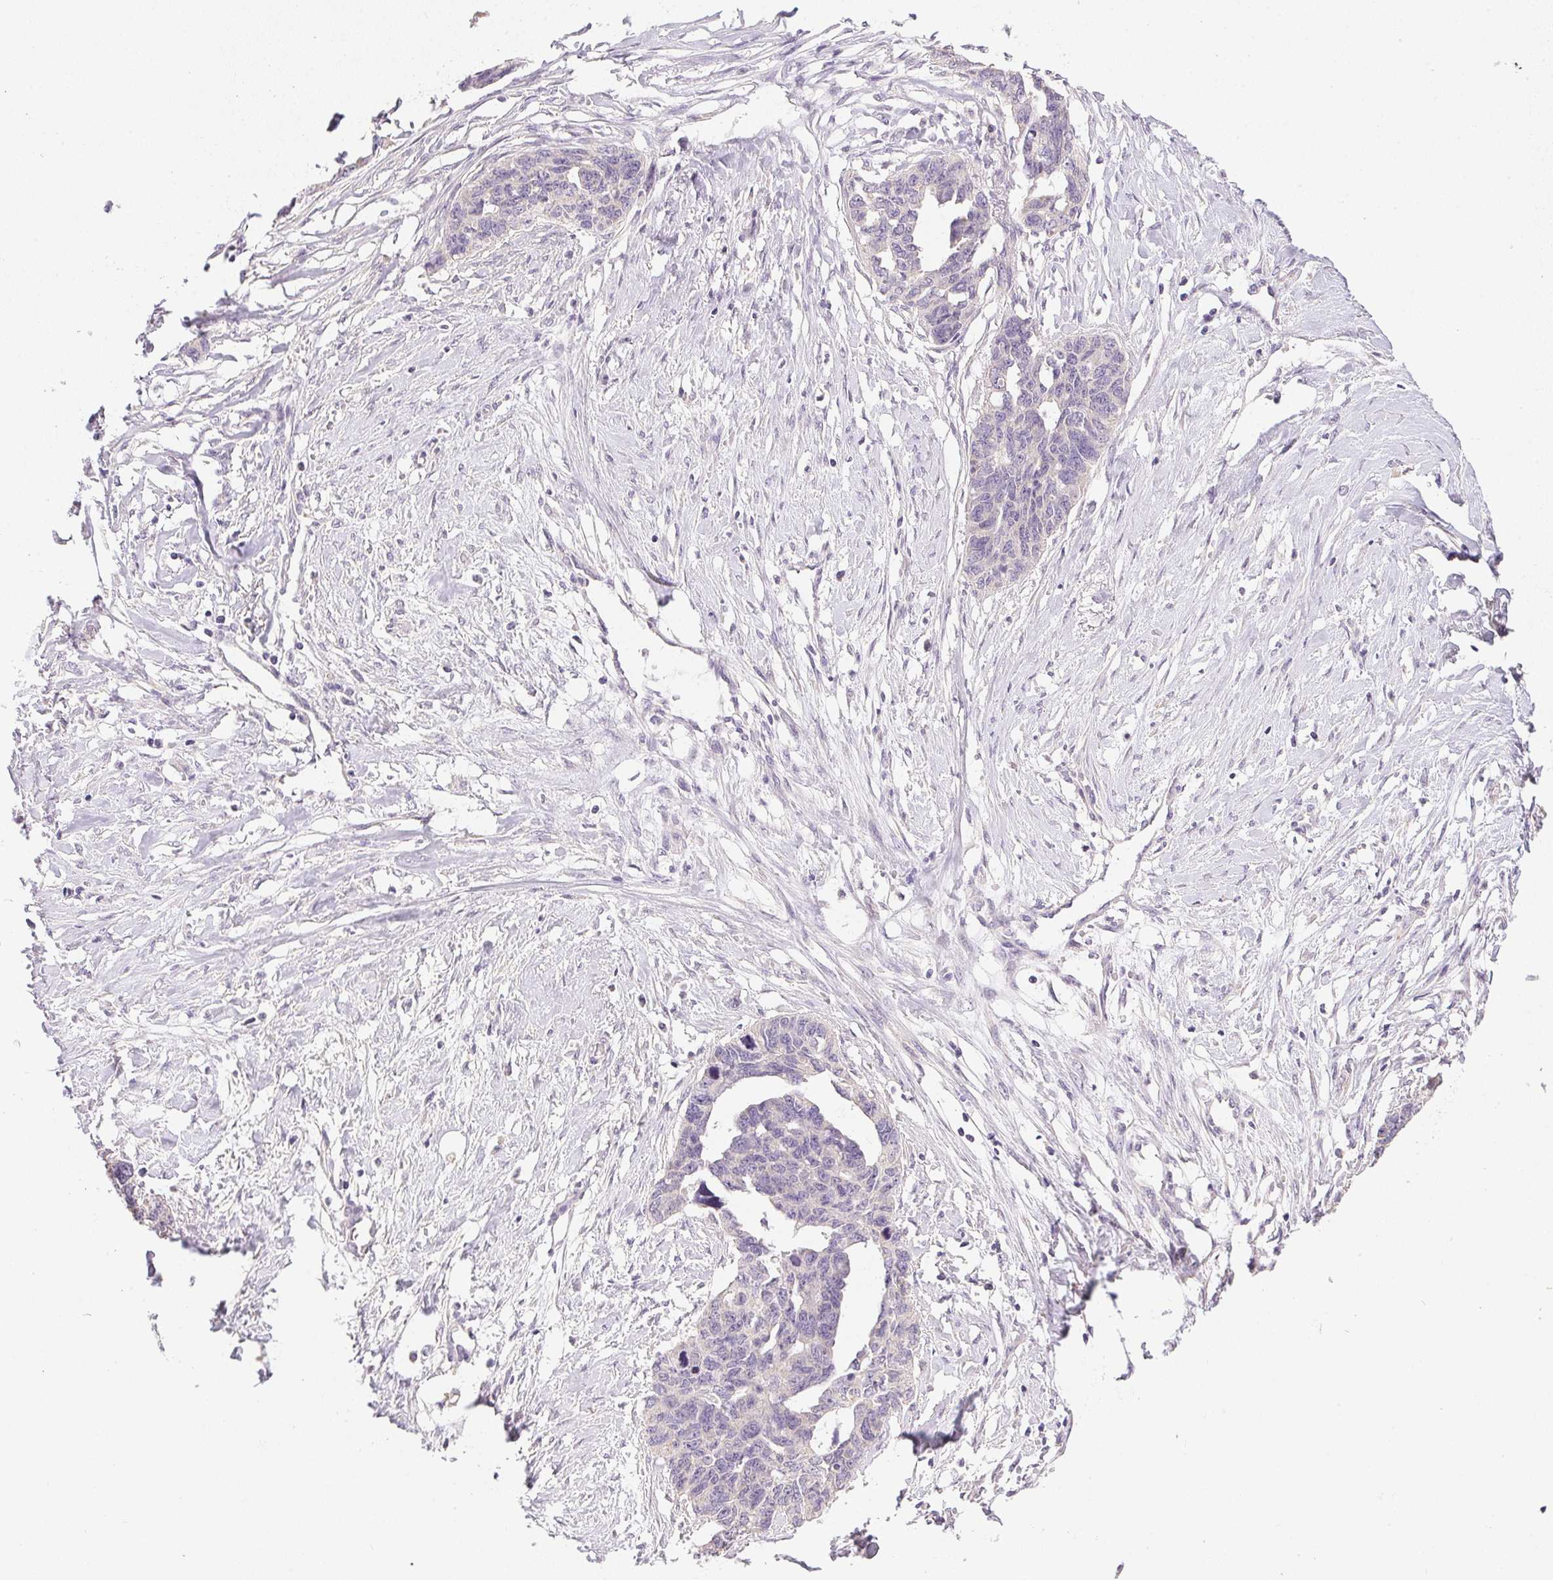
{"staining": {"intensity": "negative", "quantity": "none", "location": "none"}, "tissue": "ovarian cancer", "cell_type": "Tumor cells", "image_type": "cancer", "snomed": [{"axis": "morphology", "description": "Cystadenocarcinoma, serous, NOS"}, {"axis": "topography", "description": "Ovary"}], "caption": "Tumor cells show no significant protein positivity in ovarian cancer.", "gene": "SPACA9", "patient": {"sex": "female", "age": 69}}